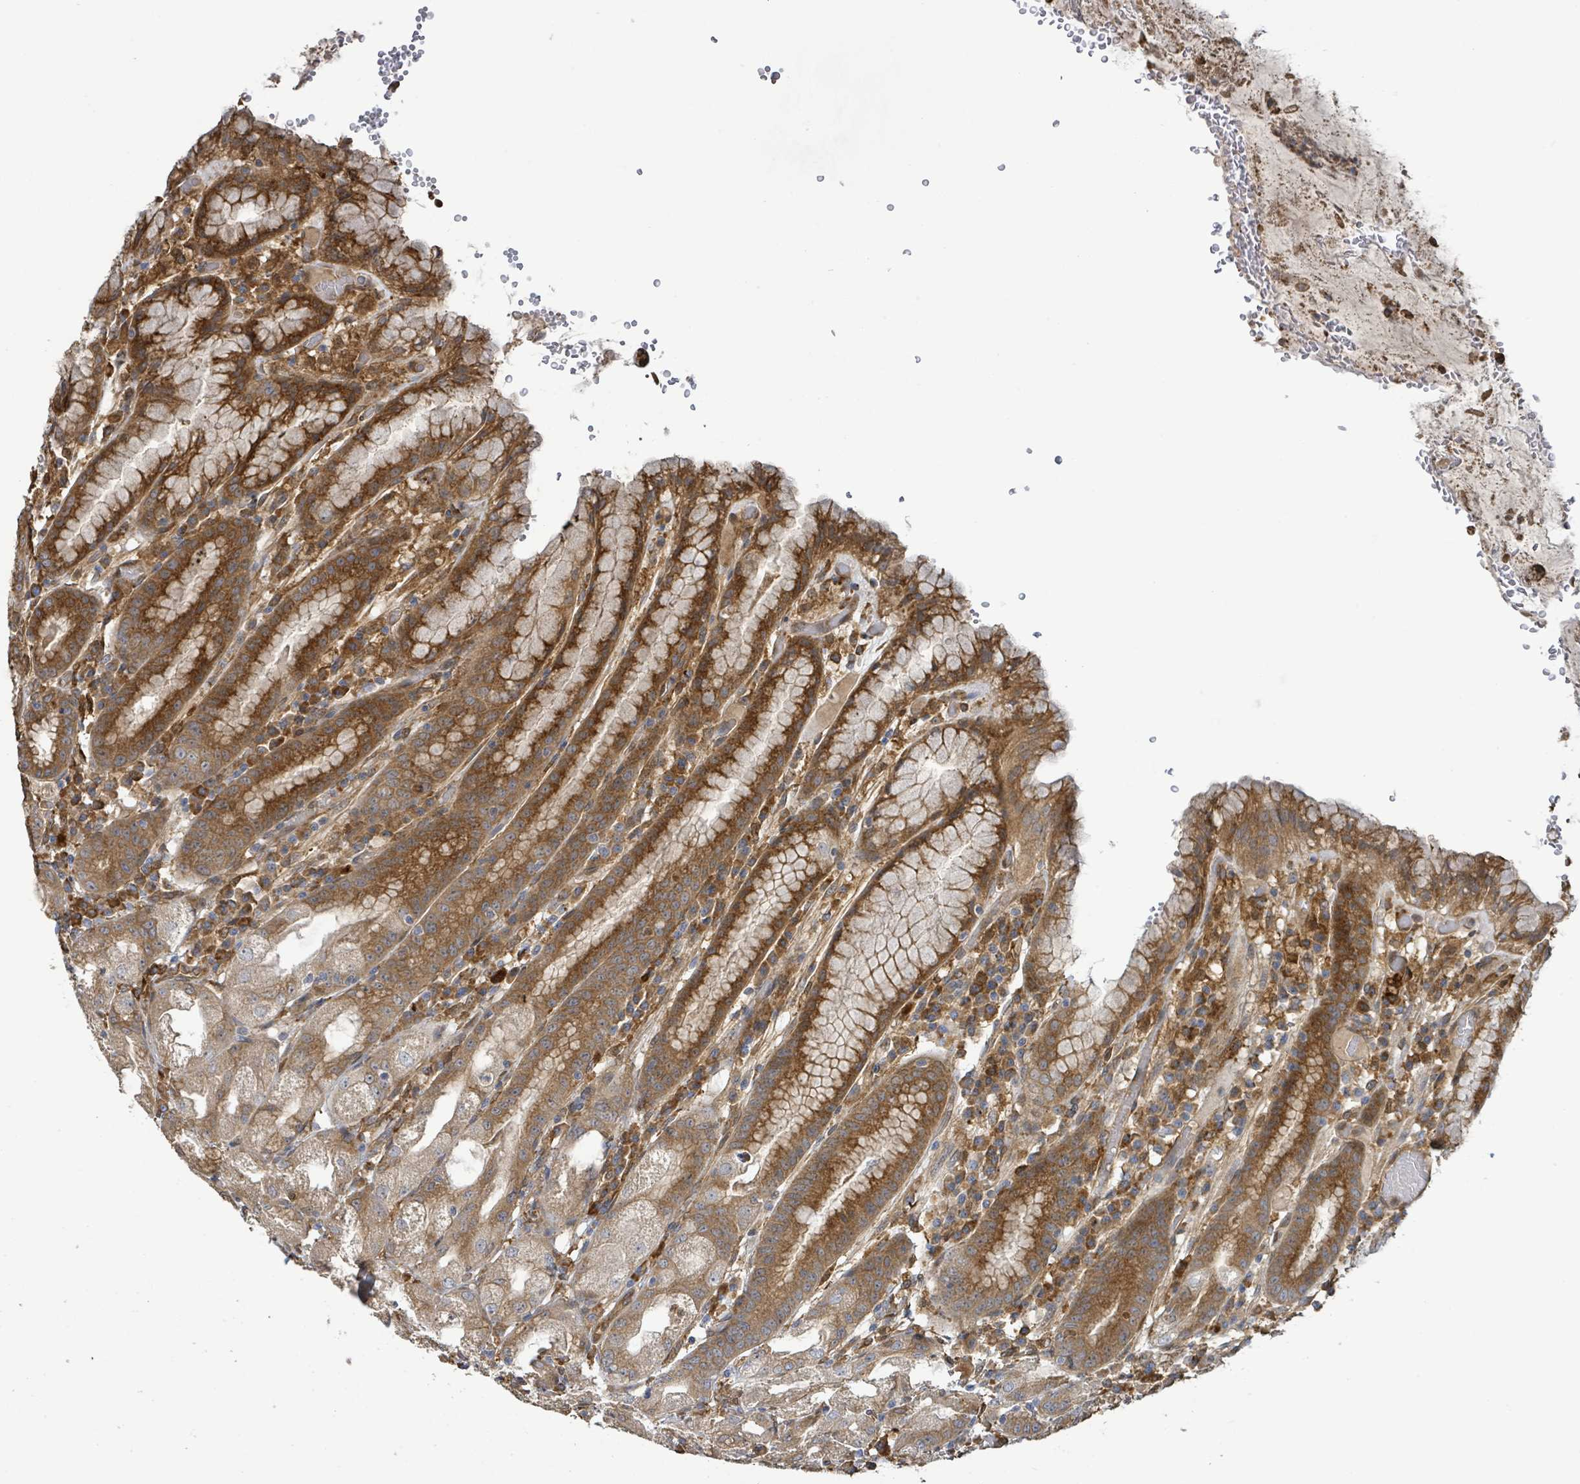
{"staining": {"intensity": "strong", "quantity": ">75%", "location": "cytoplasmic/membranous"}, "tissue": "stomach", "cell_type": "Glandular cells", "image_type": "normal", "snomed": [{"axis": "morphology", "description": "Normal tissue, NOS"}, {"axis": "topography", "description": "Stomach, upper"}], "caption": "Normal stomach exhibits strong cytoplasmic/membranous positivity in about >75% of glandular cells, visualized by immunohistochemistry. Nuclei are stained in blue.", "gene": "ARPIN", "patient": {"sex": "male", "age": 52}}